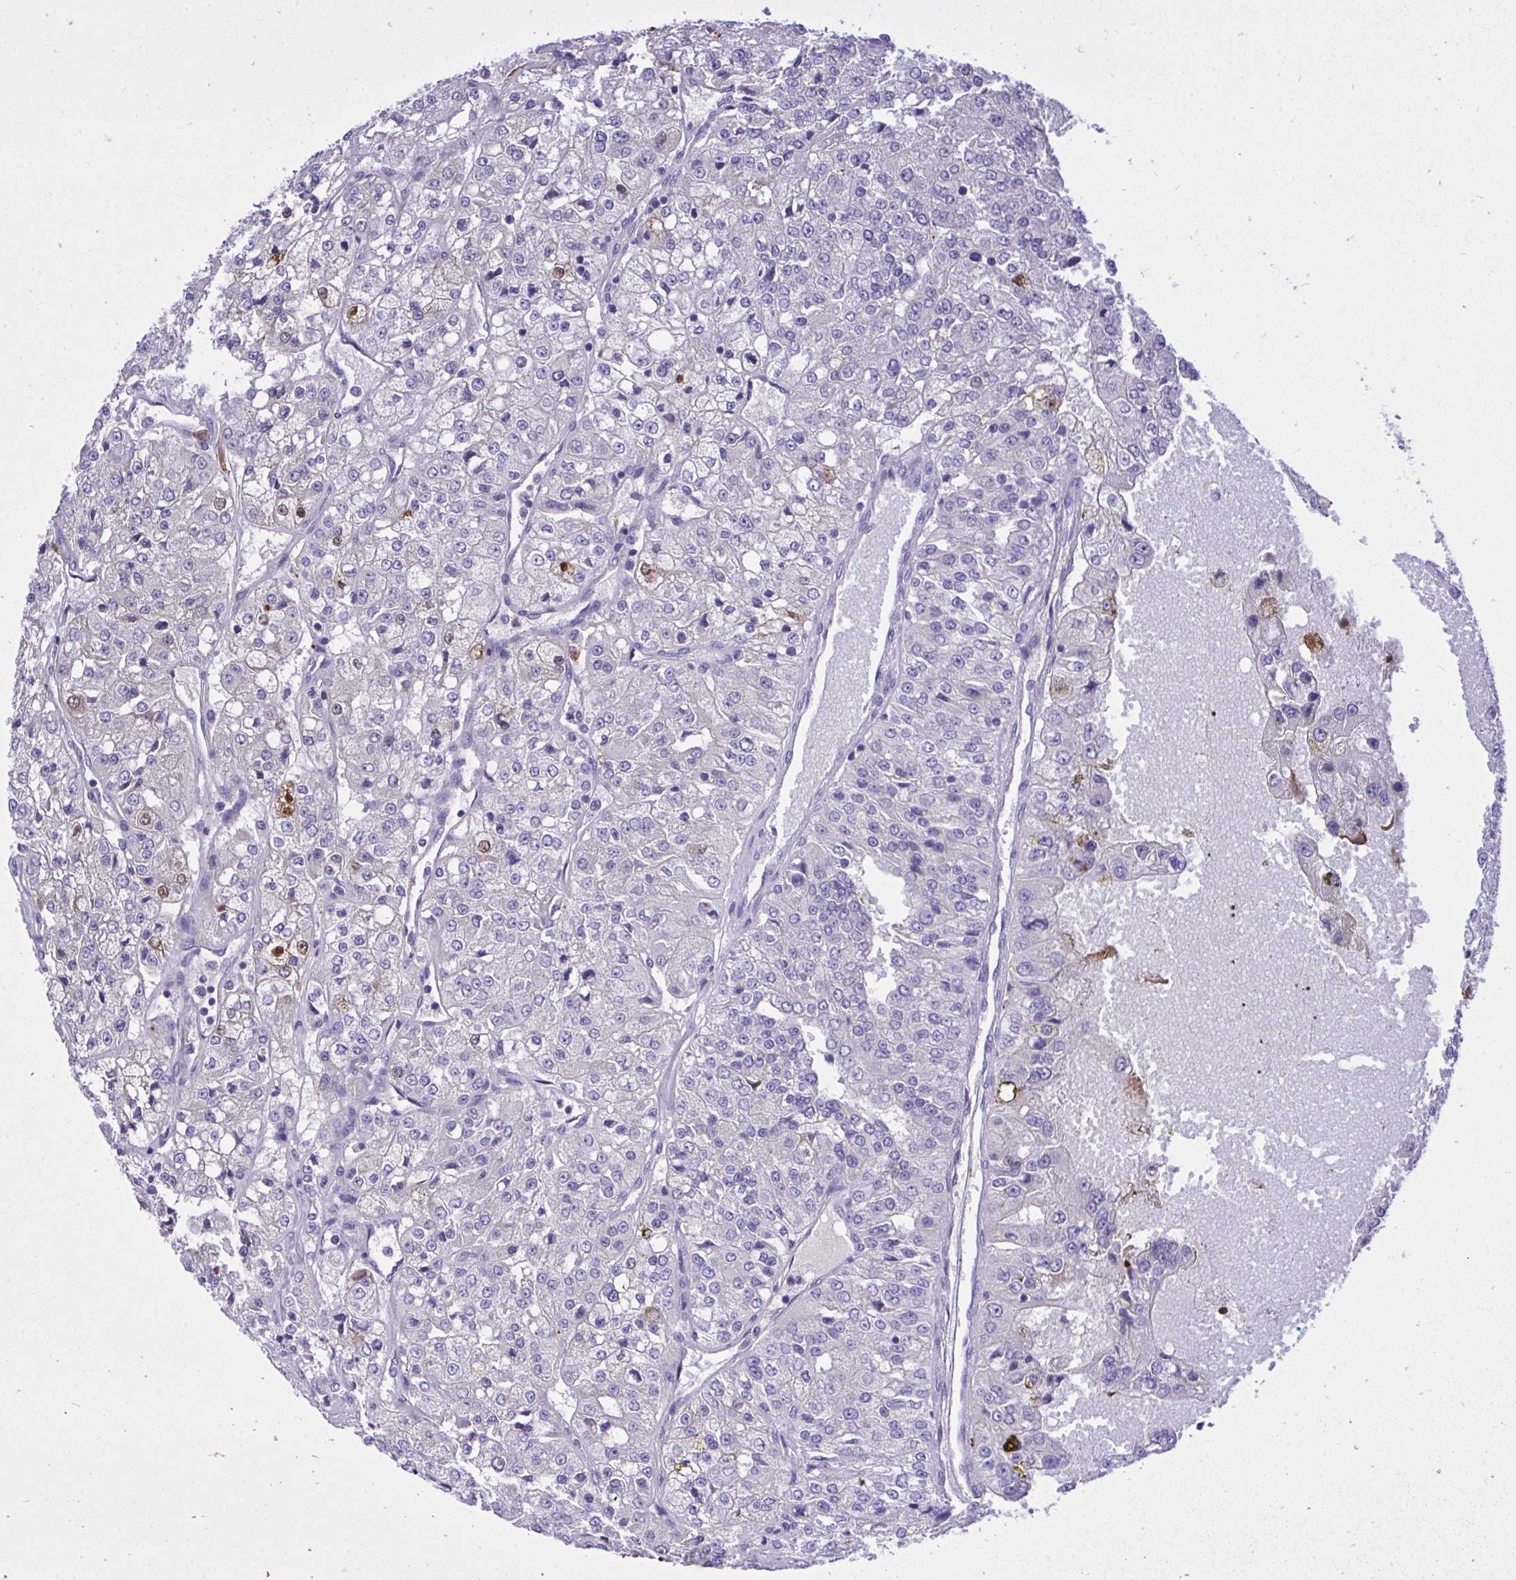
{"staining": {"intensity": "weak", "quantity": "<25%", "location": "cytoplasmic/membranous,nuclear"}, "tissue": "renal cancer", "cell_type": "Tumor cells", "image_type": "cancer", "snomed": [{"axis": "morphology", "description": "Adenocarcinoma, NOS"}, {"axis": "topography", "description": "Kidney"}], "caption": "Immunohistochemistry (IHC) of human renal cancer demonstrates no staining in tumor cells.", "gene": "HRG", "patient": {"sex": "female", "age": 63}}